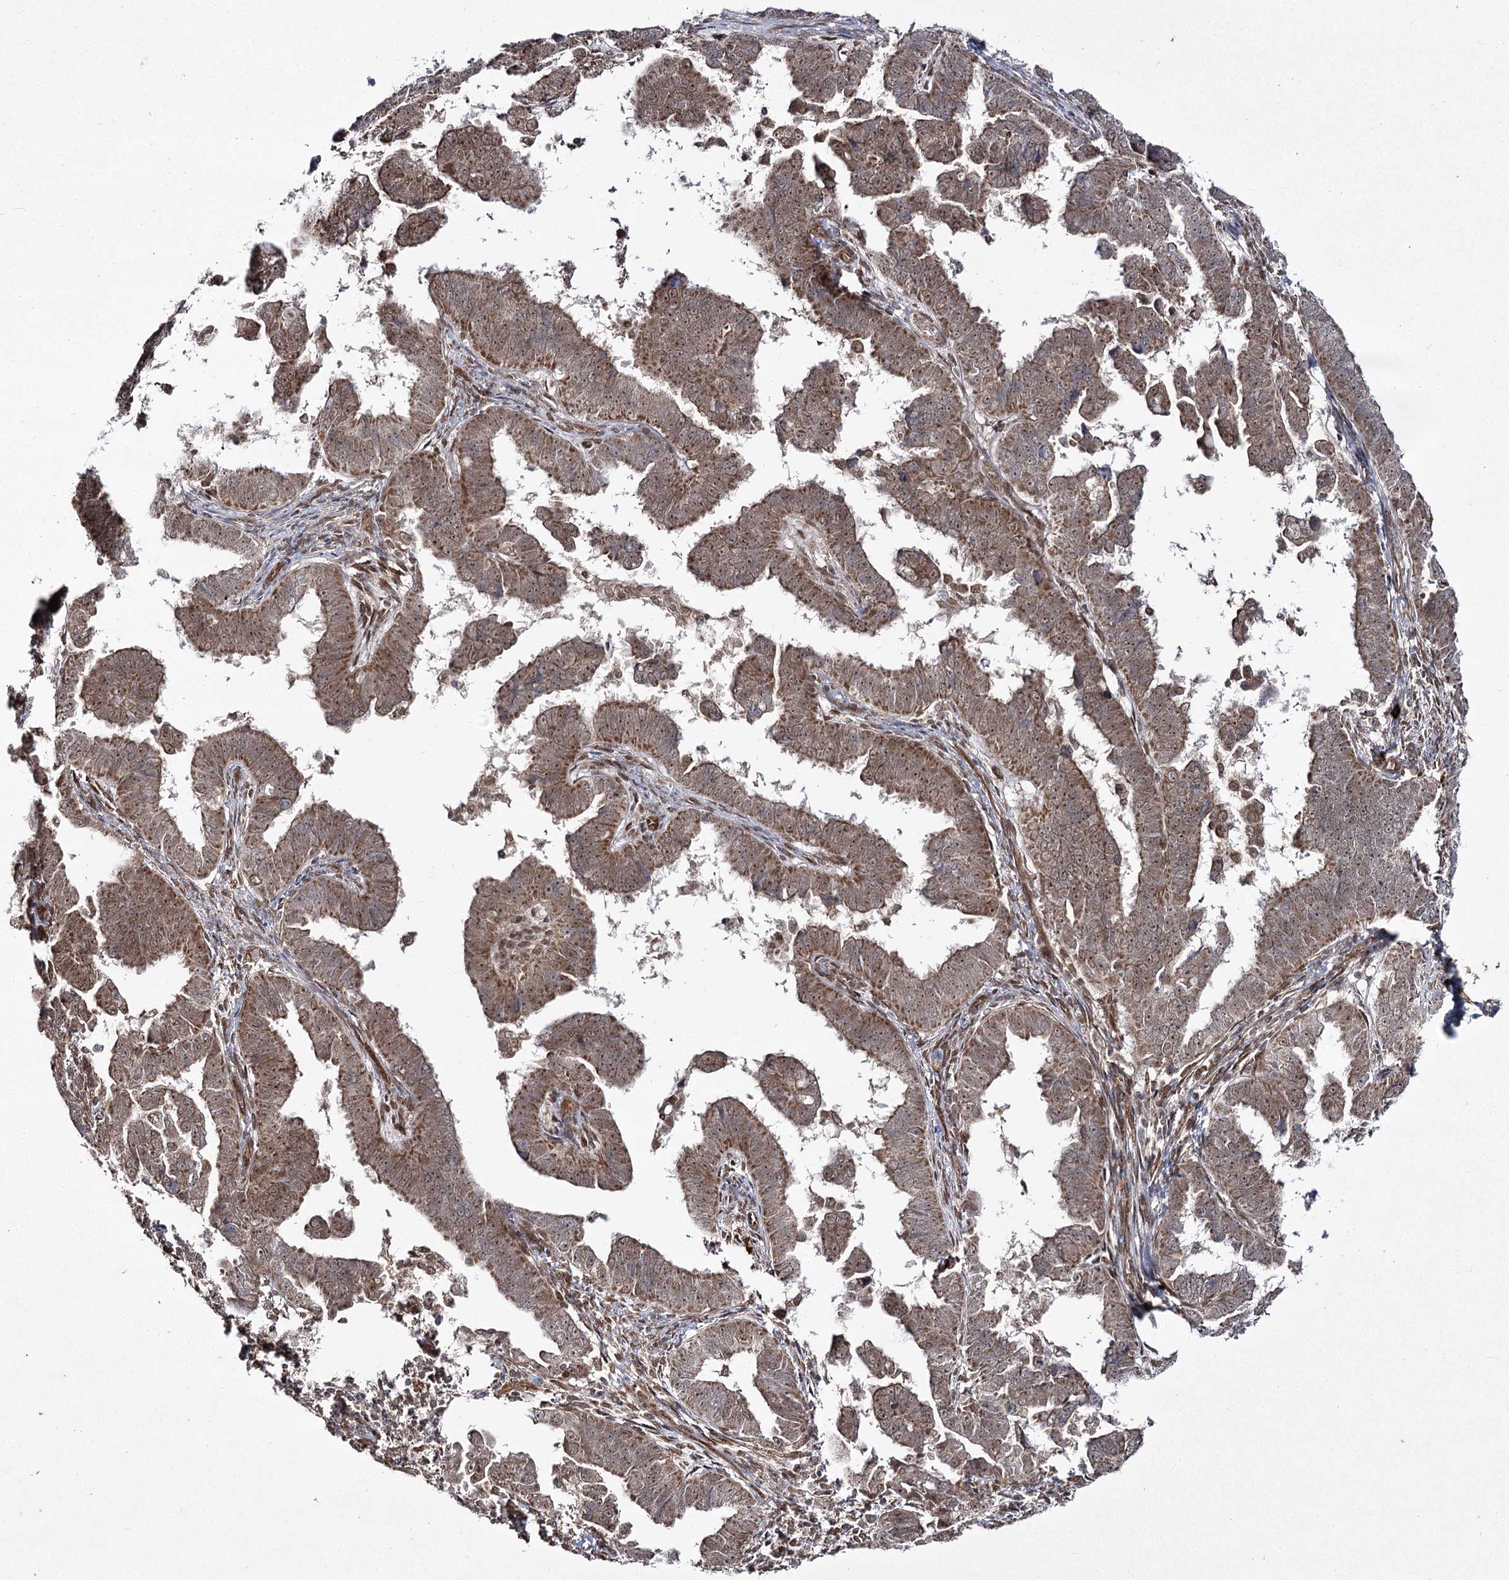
{"staining": {"intensity": "moderate", "quantity": ">75%", "location": "cytoplasmic/membranous,nuclear"}, "tissue": "endometrial cancer", "cell_type": "Tumor cells", "image_type": "cancer", "snomed": [{"axis": "morphology", "description": "Adenocarcinoma, NOS"}, {"axis": "topography", "description": "Endometrium"}], "caption": "Moderate cytoplasmic/membranous and nuclear positivity for a protein is present in about >75% of tumor cells of endometrial cancer using IHC.", "gene": "TRNT1", "patient": {"sex": "female", "age": 75}}